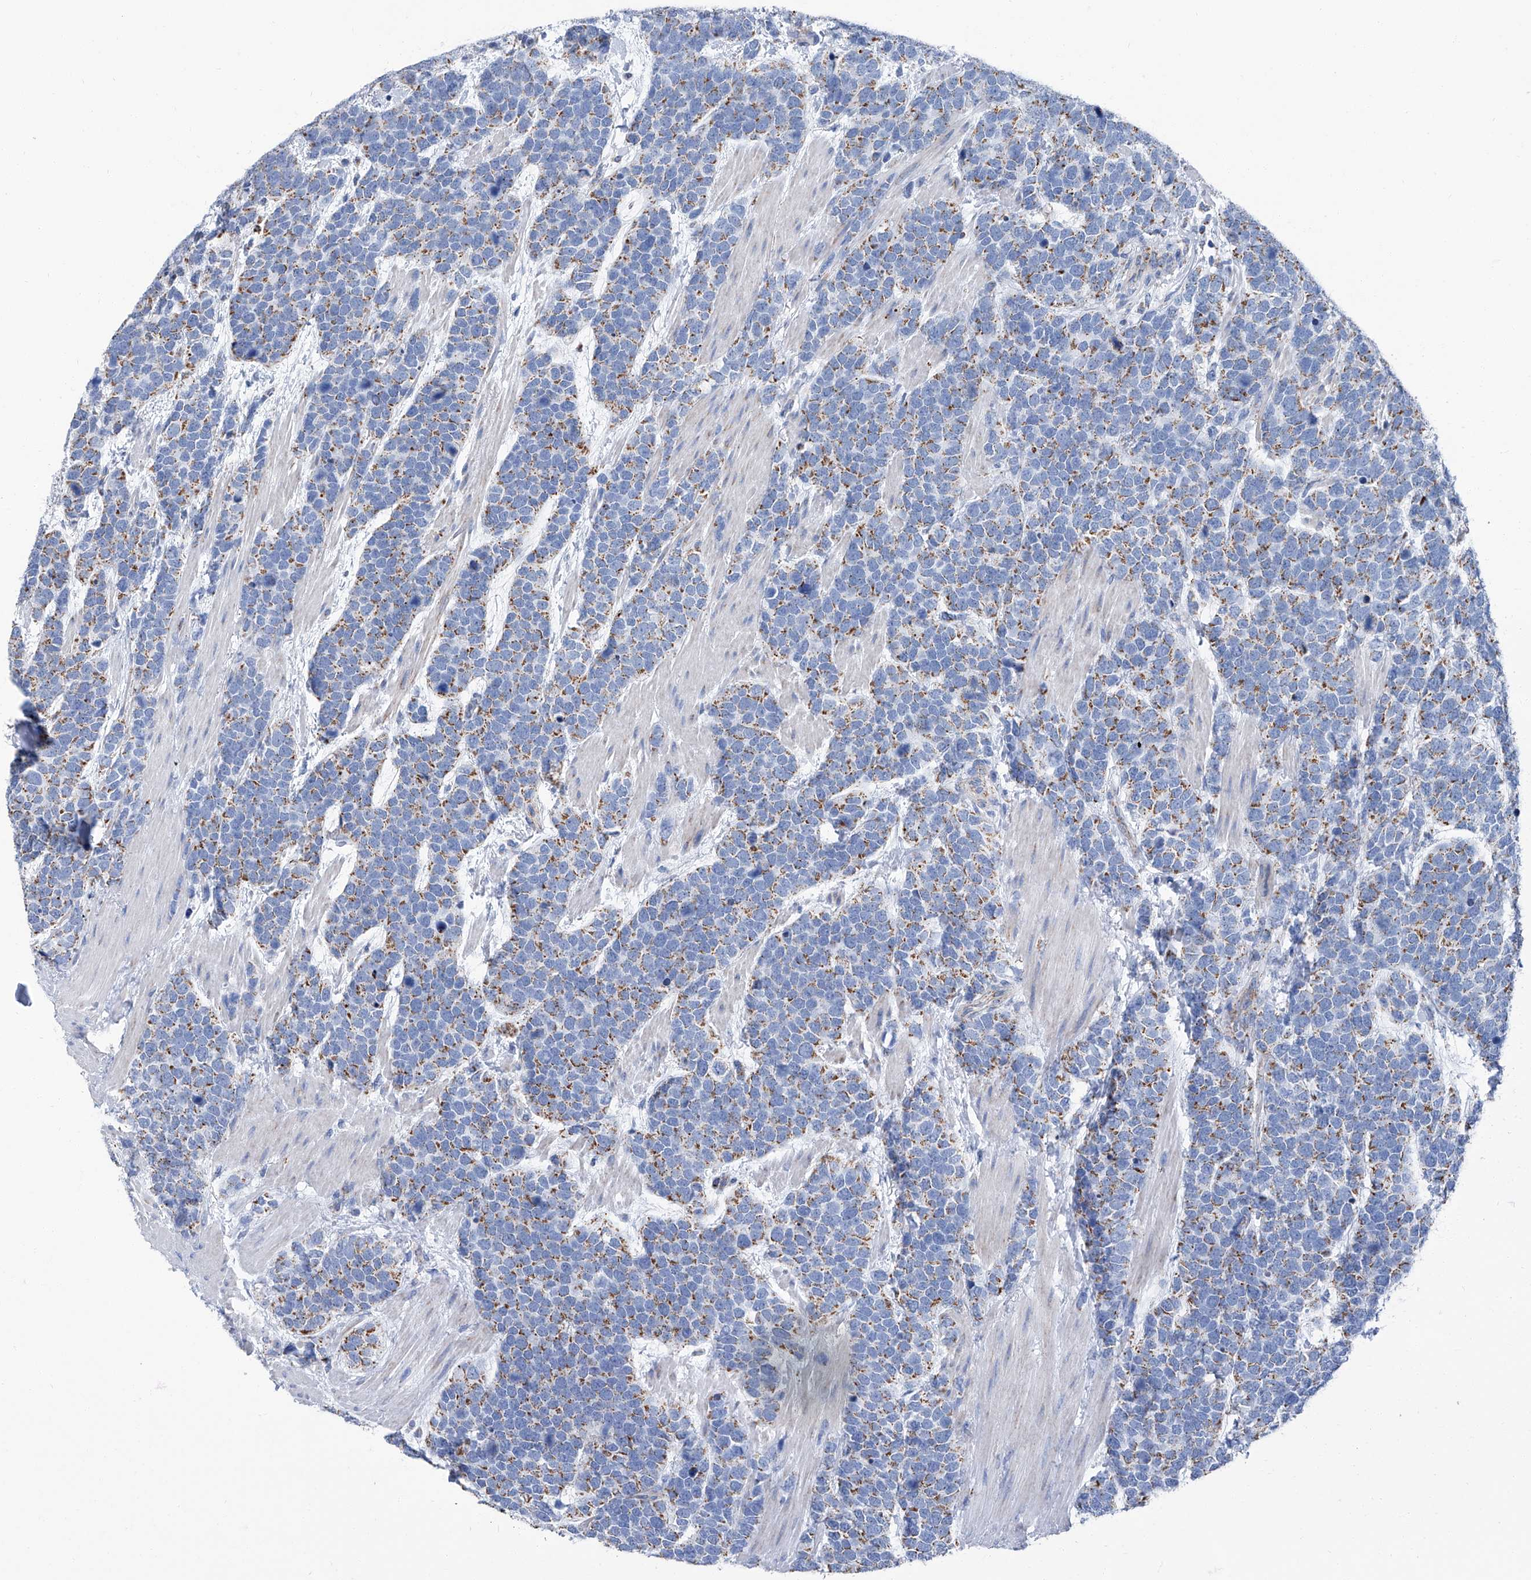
{"staining": {"intensity": "moderate", "quantity": "25%-75%", "location": "cytoplasmic/membranous"}, "tissue": "urothelial cancer", "cell_type": "Tumor cells", "image_type": "cancer", "snomed": [{"axis": "morphology", "description": "Urothelial carcinoma, High grade"}, {"axis": "topography", "description": "Urinary bladder"}], "caption": "Immunohistochemistry (IHC) staining of urothelial cancer, which reveals medium levels of moderate cytoplasmic/membranous expression in about 25%-75% of tumor cells indicating moderate cytoplasmic/membranous protein expression. The staining was performed using DAB (3,3'-diaminobenzidine) (brown) for protein detection and nuclei were counterstained in hematoxylin (blue).", "gene": "MT-ND1", "patient": {"sex": "female", "age": 82}}